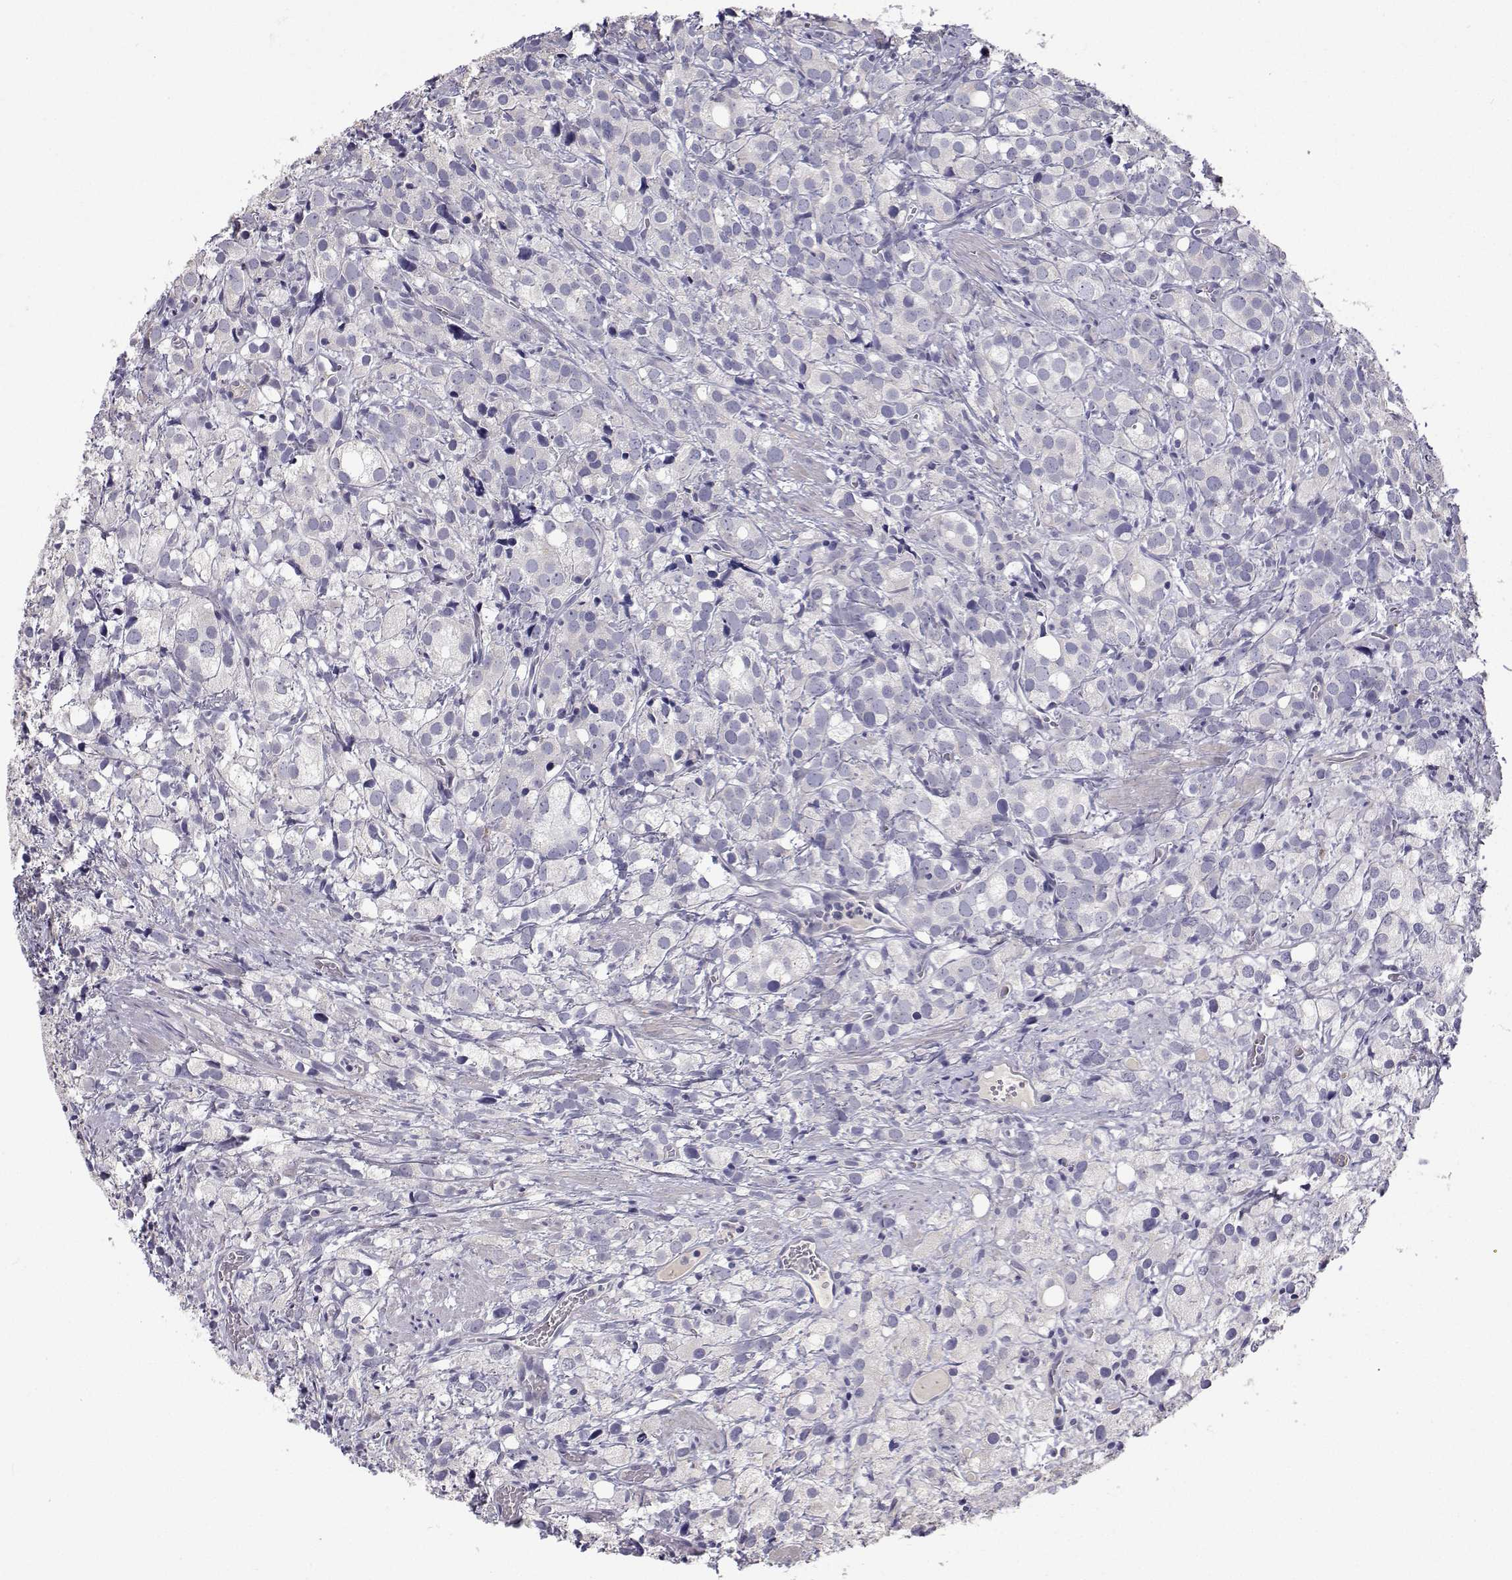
{"staining": {"intensity": "negative", "quantity": "none", "location": "none"}, "tissue": "prostate cancer", "cell_type": "Tumor cells", "image_type": "cancer", "snomed": [{"axis": "morphology", "description": "Adenocarcinoma, High grade"}, {"axis": "topography", "description": "Prostate"}], "caption": "Human adenocarcinoma (high-grade) (prostate) stained for a protein using IHC displays no positivity in tumor cells.", "gene": "ANKRD65", "patient": {"sex": "male", "age": 86}}